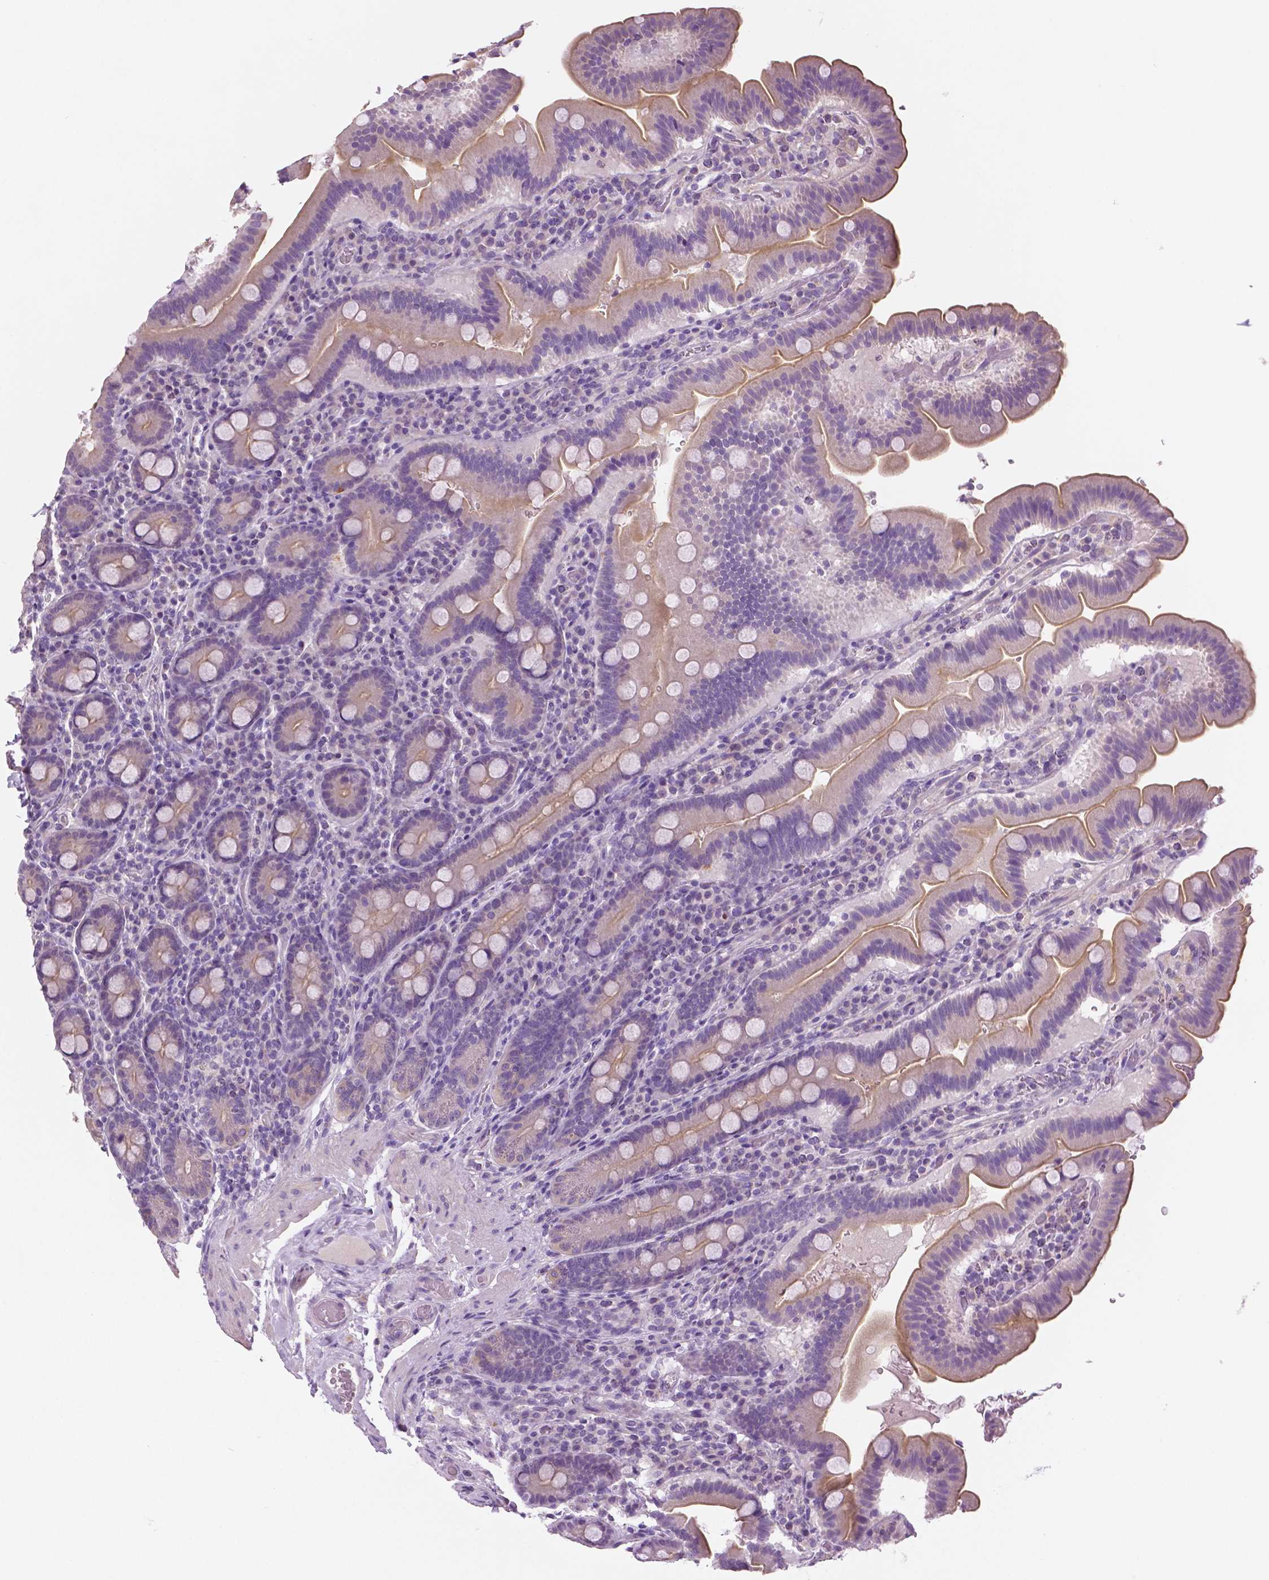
{"staining": {"intensity": "moderate", "quantity": "25%-75%", "location": "cytoplasmic/membranous"}, "tissue": "small intestine", "cell_type": "Glandular cells", "image_type": "normal", "snomed": [{"axis": "morphology", "description": "Normal tissue, NOS"}, {"axis": "topography", "description": "Small intestine"}], "caption": "This micrograph demonstrates immunohistochemistry staining of unremarkable human small intestine, with medium moderate cytoplasmic/membranous positivity in about 25%-75% of glandular cells.", "gene": "DNAH12", "patient": {"sex": "male", "age": 26}}